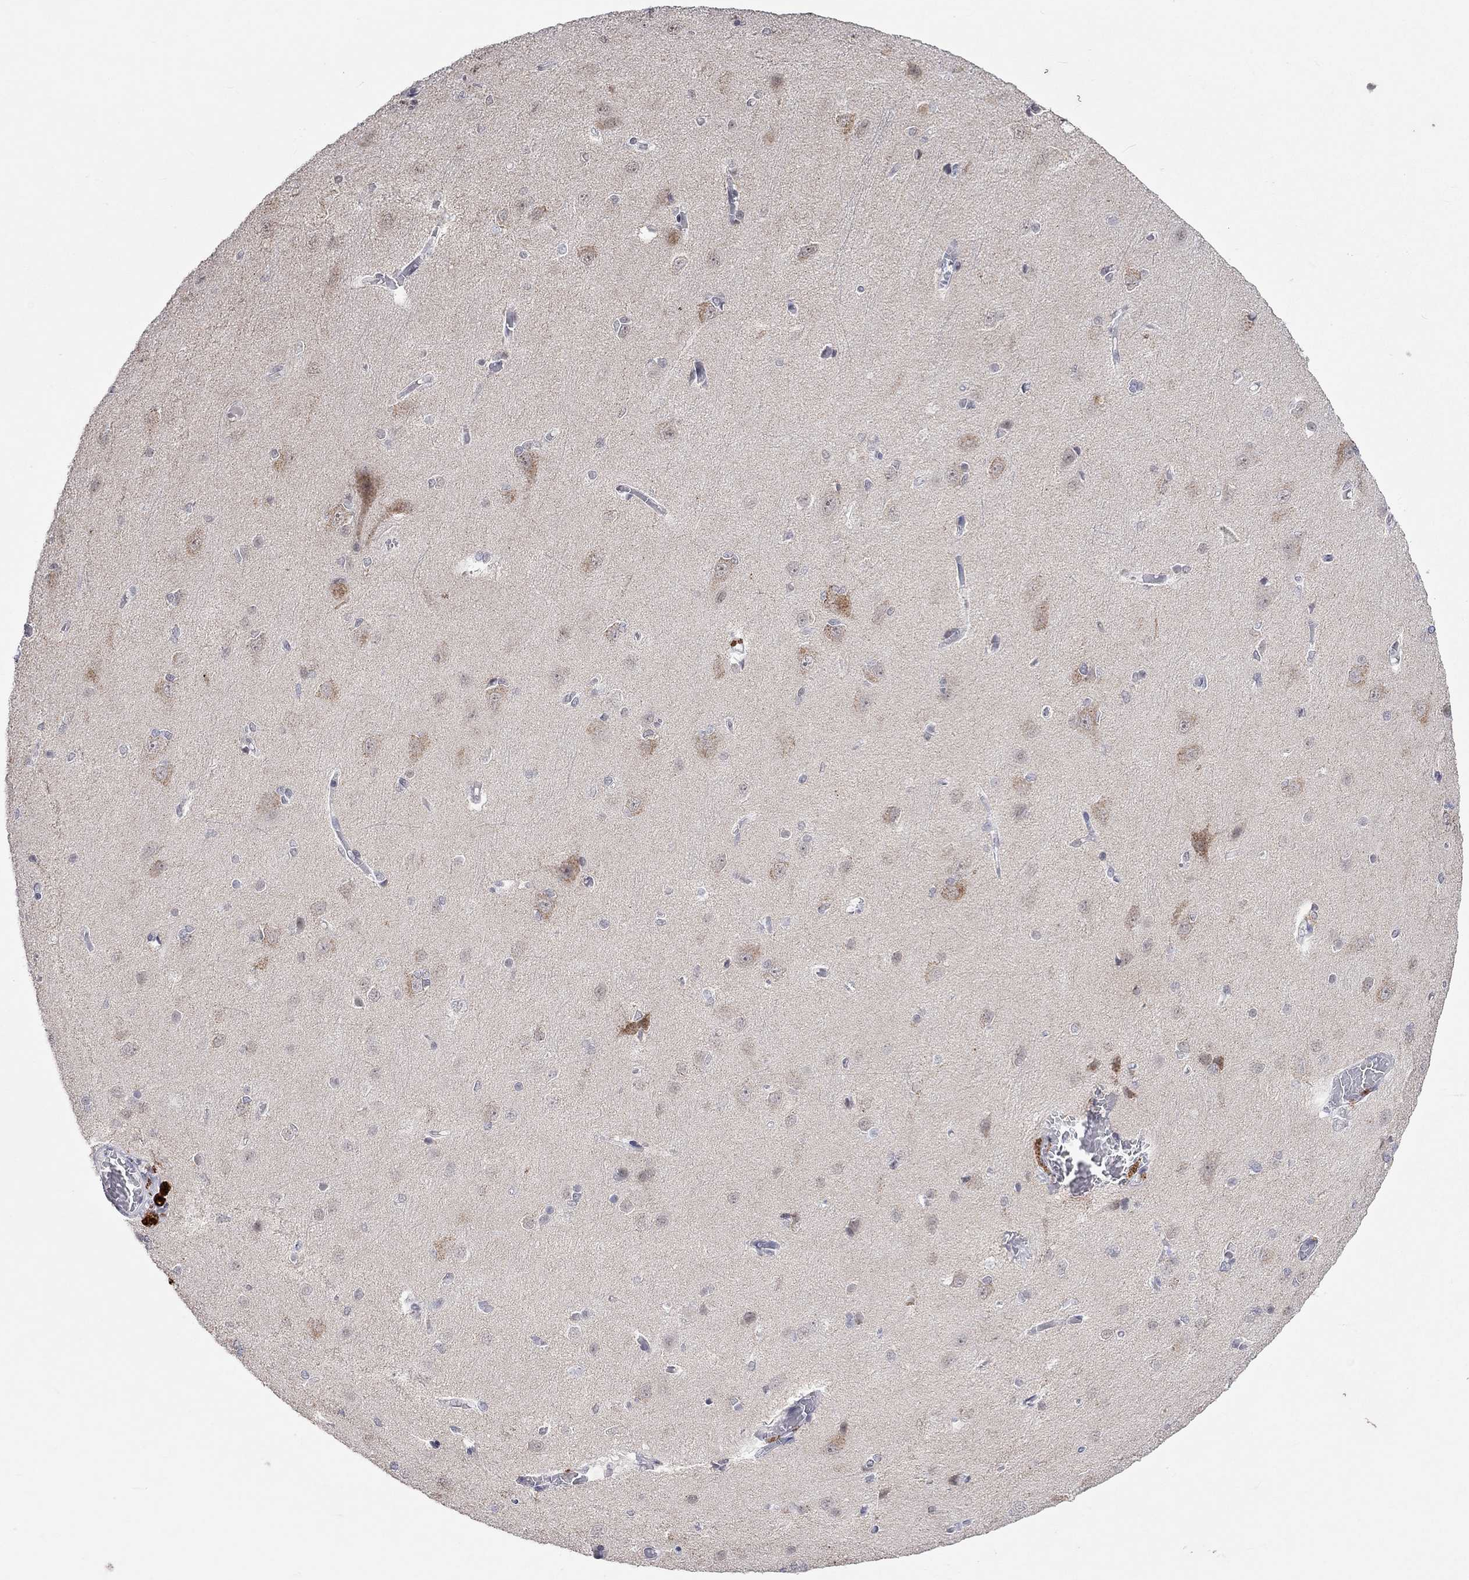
{"staining": {"intensity": "negative", "quantity": "none", "location": "none"}, "tissue": "cerebral cortex", "cell_type": "Endothelial cells", "image_type": "normal", "snomed": [{"axis": "morphology", "description": "Normal tissue, NOS"}, {"axis": "topography", "description": "Cerebral cortex"}], "caption": "Unremarkable cerebral cortex was stained to show a protein in brown. There is no significant staining in endothelial cells. The staining is performed using DAB (3,3'-diaminobenzidine) brown chromogen with nuclei counter-stained in using hematoxylin.", "gene": "TMEM143", "patient": {"sex": "male", "age": 37}}